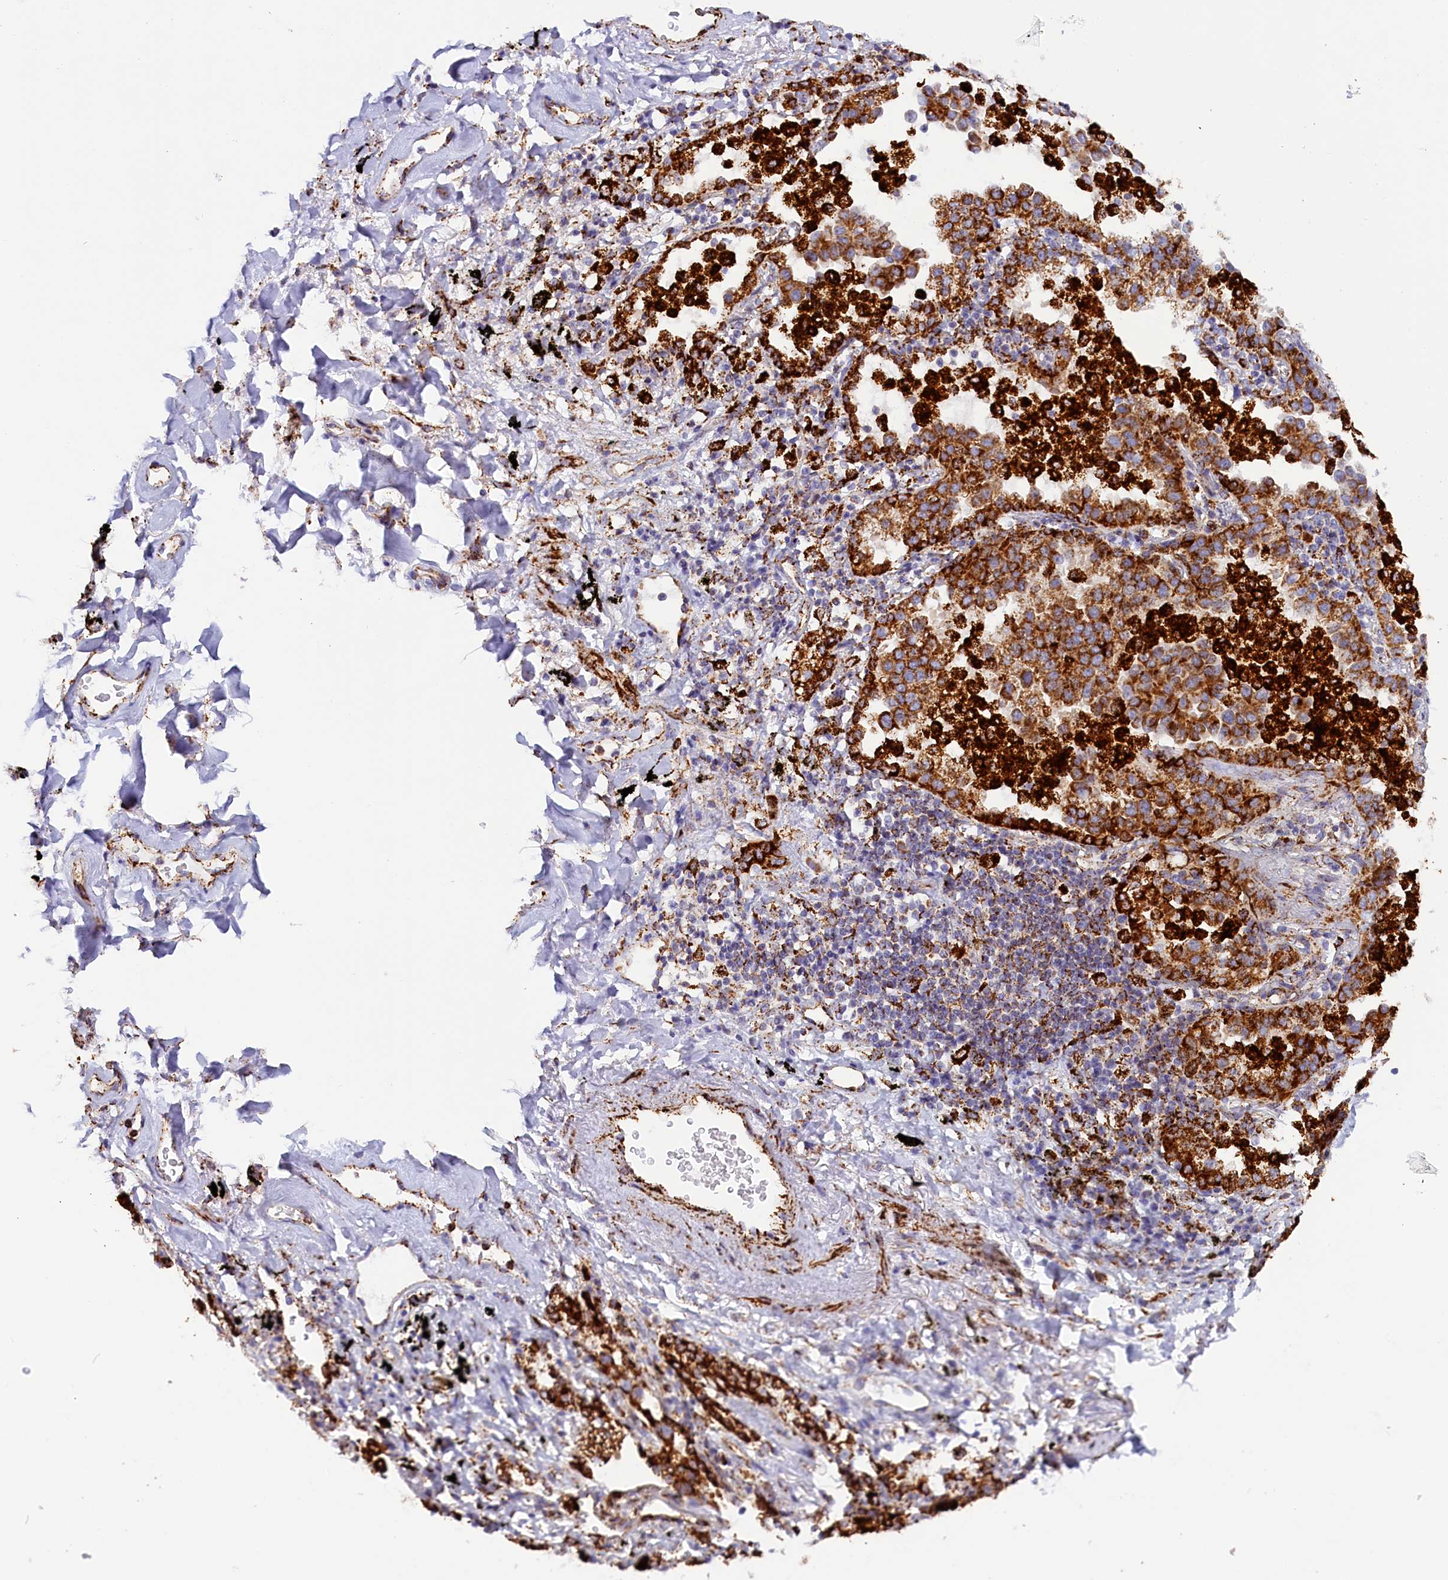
{"staining": {"intensity": "strong", "quantity": ">75%", "location": "cytoplasmic/membranous"}, "tissue": "lung cancer", "cell_type": "Tumor cells", "image_type": "cancer", "snomed": [{"axis": "morphology", "description": "Normal tissue, NOS"}, {"axis": "morphology", "description": "Adenocarcinoma, NOS"}, {"axis": "topography", "description": "Lung"}], "caption": "The histopathology image shows a brown stain indicating the presence of a protein in the cytoplasmic/membranous of tumor cells in lung cancer.", "gene": "AKTIP", "patient": {"sex": "male", "age": 59}}